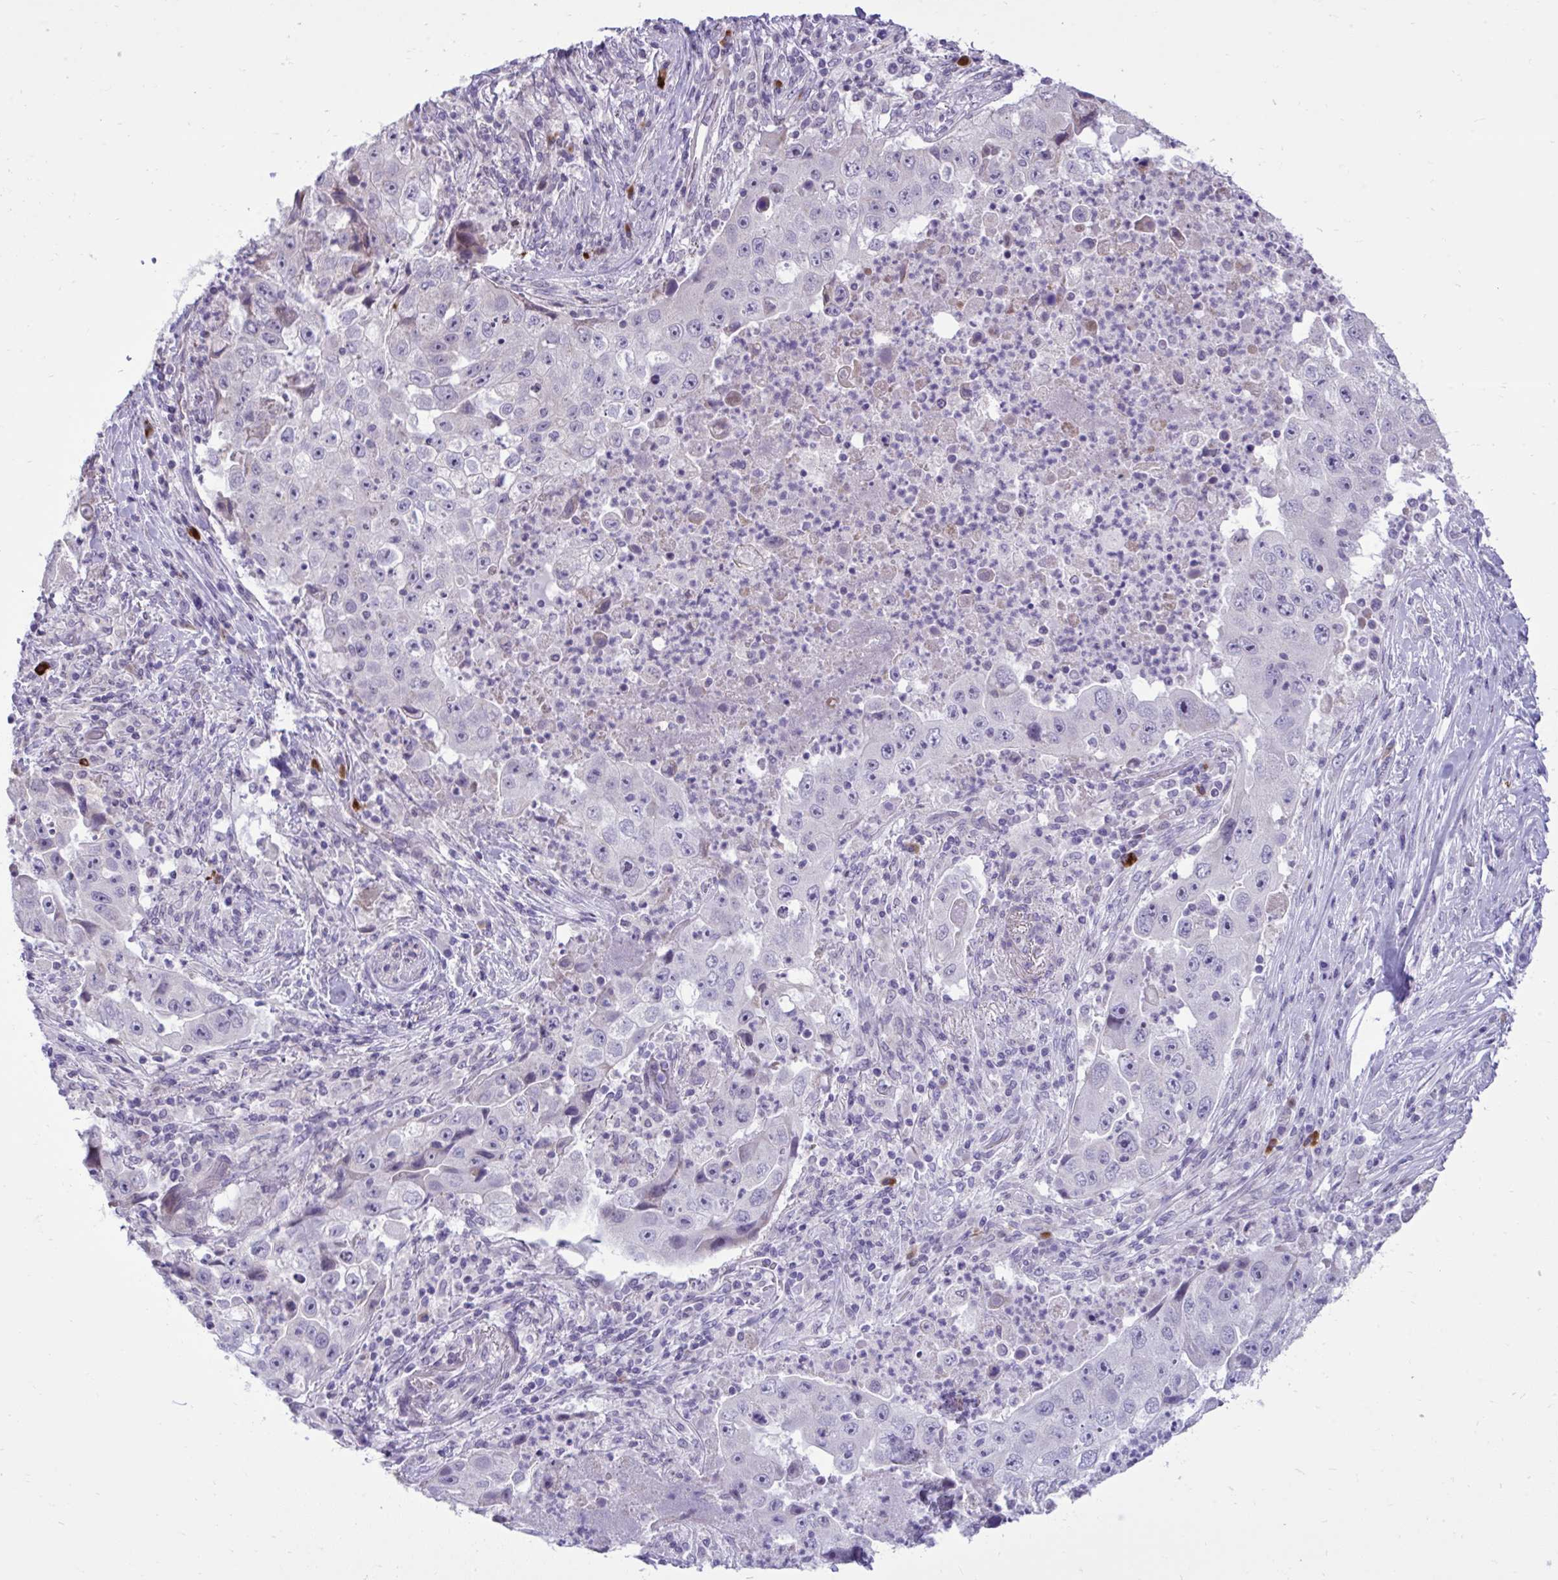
{"staining": {"intensity": "negative", "quantity": "none", "location": "none"}, "tissue": "lung cancer", "cell_type": "Tumor cells", "image_type": "cancer", "snomed": [{"axis": "morphology", "description": "Squamous cell carcinoma, NOS"}, {"axis": "topography", "description": "Lung"}], "caption": "A histopathology image of squamous cell carcinoma (lung) stained for a protein demonstrates no brown staining in tumor cells.", "gene": "SPAG1", "patient": {"sex": "male", "age": 64}}